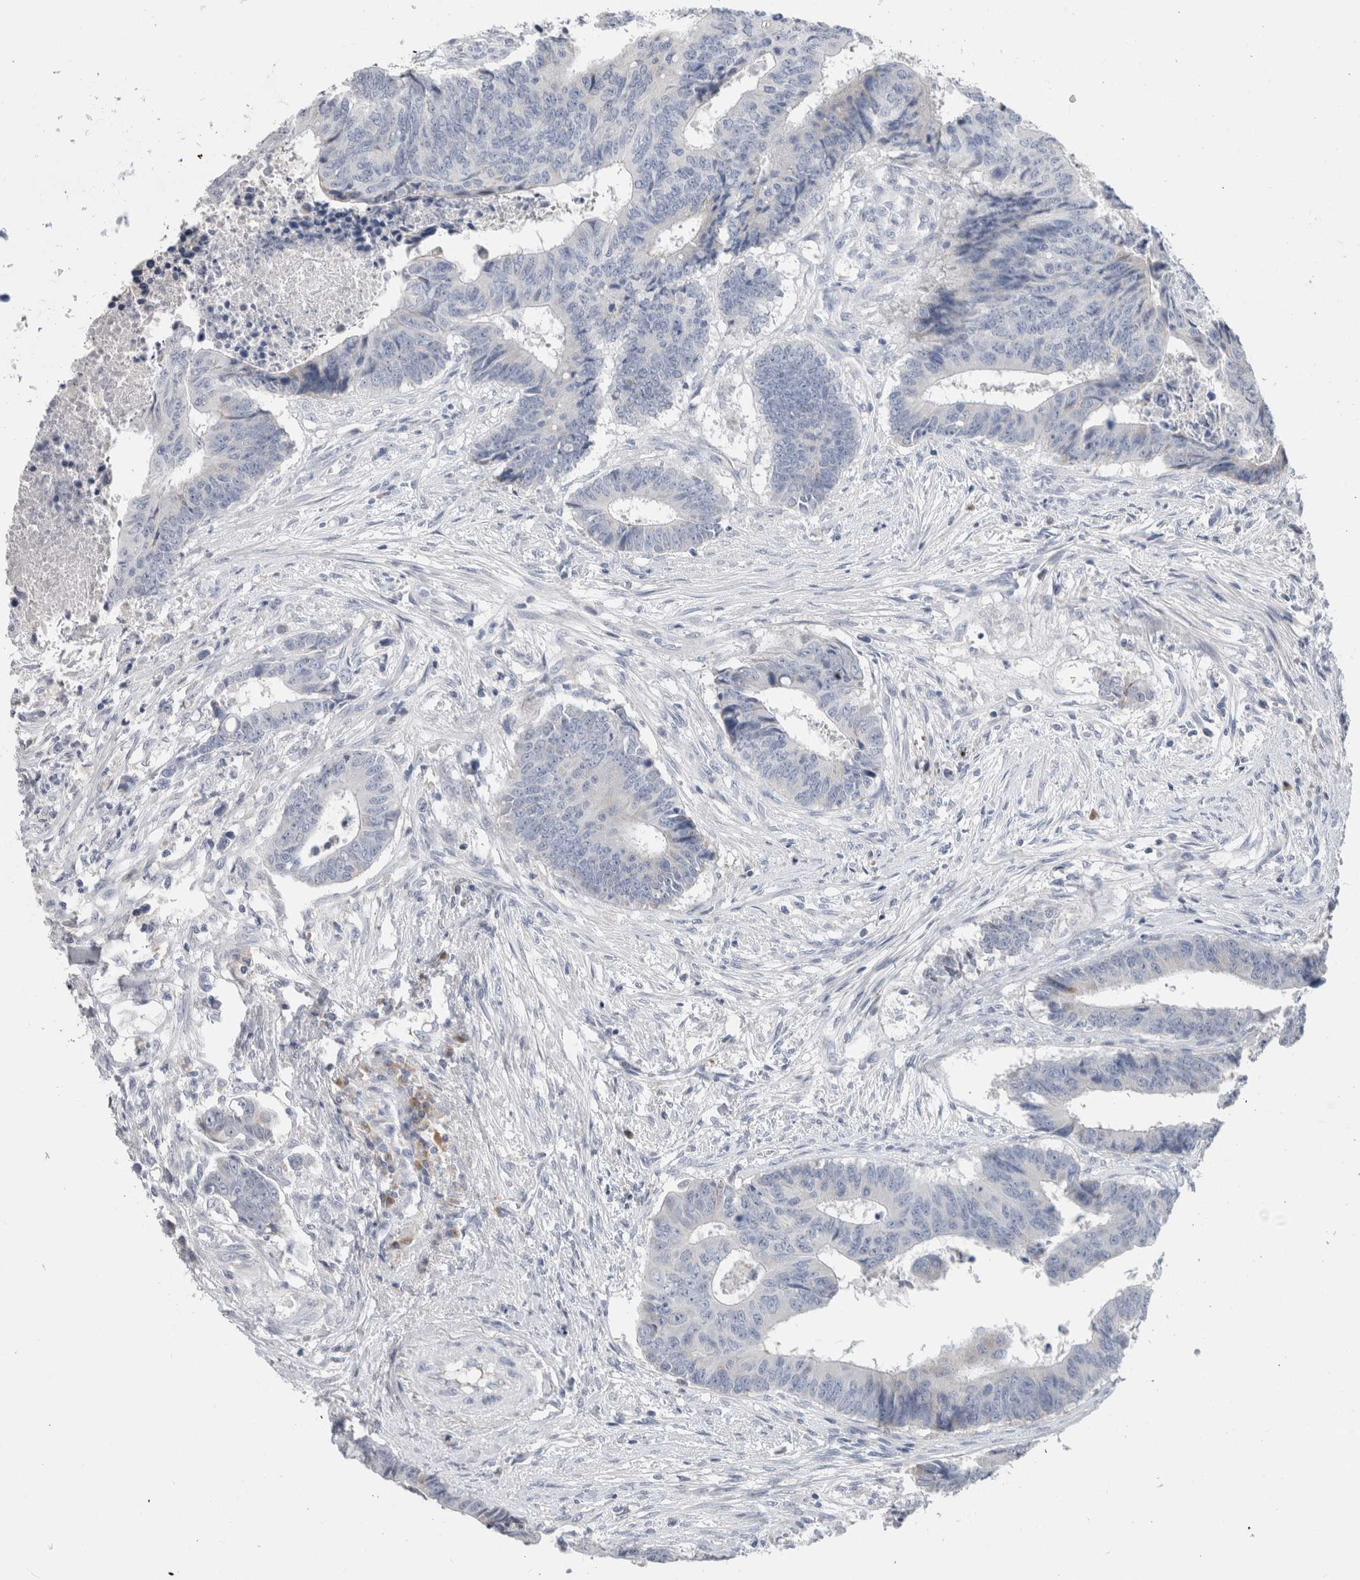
{"staining": {"intensity": "negative", "quantity": "none", "location": "none"}, "tissue": "colorectal cancer", "cell_type": "Tumor cells", "image_type": "cancer", "snomed": [{"axis": "morphology", "description": "Adenocarcinoma, NOS"}, {"axis": "topography", "description": "Rectum"}], "caption": "Immunohistochemistry (IHC) of colorectal cancer (adenocarcinoma) reveals no staining in tumor cells.", "gene": "SCGB1A1", "patient": {"sex": "male", "age": 84}}